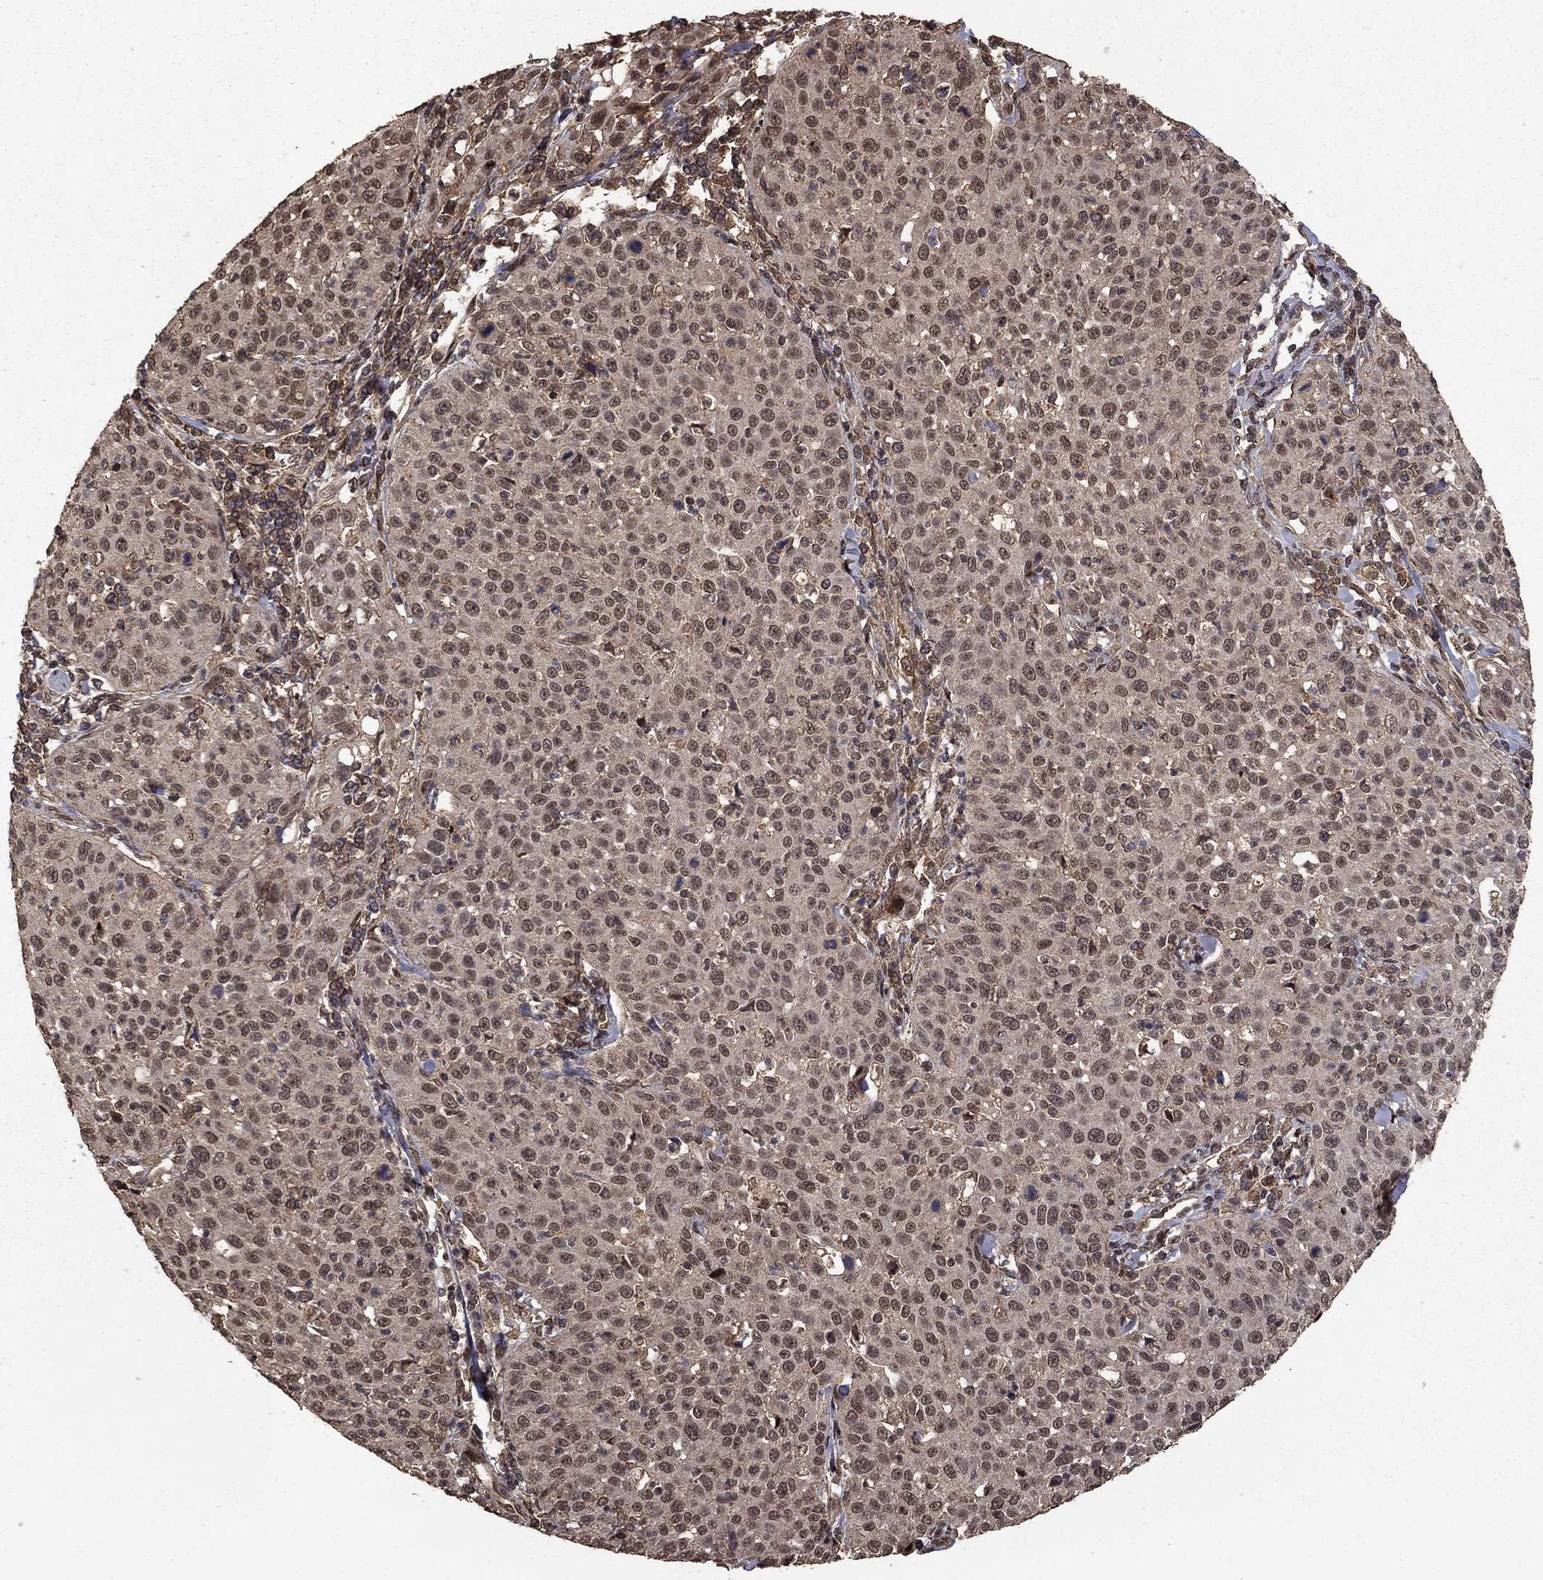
{"staining": {"intensity": "weak", "quantity": "25%-75%", "location": "nuclear"}, "tissue": "cervical cancer", "cell_type": "Tumor cells", "image_type": "cancer", "snomed": [{"axis": "morphology", "description": "Squamous cell carcinoma, NOS"}, {"axis": "topography", "description": "Cervix"}], "caption": "Human cervical cancer (squamous cell carcinoma) stained with a brown dye shows weak nuclear positive staining in approximately 25%-75% of tumor cells.", "gene": "PRDM1", "patient": {"sex": "female", "age": 26}}